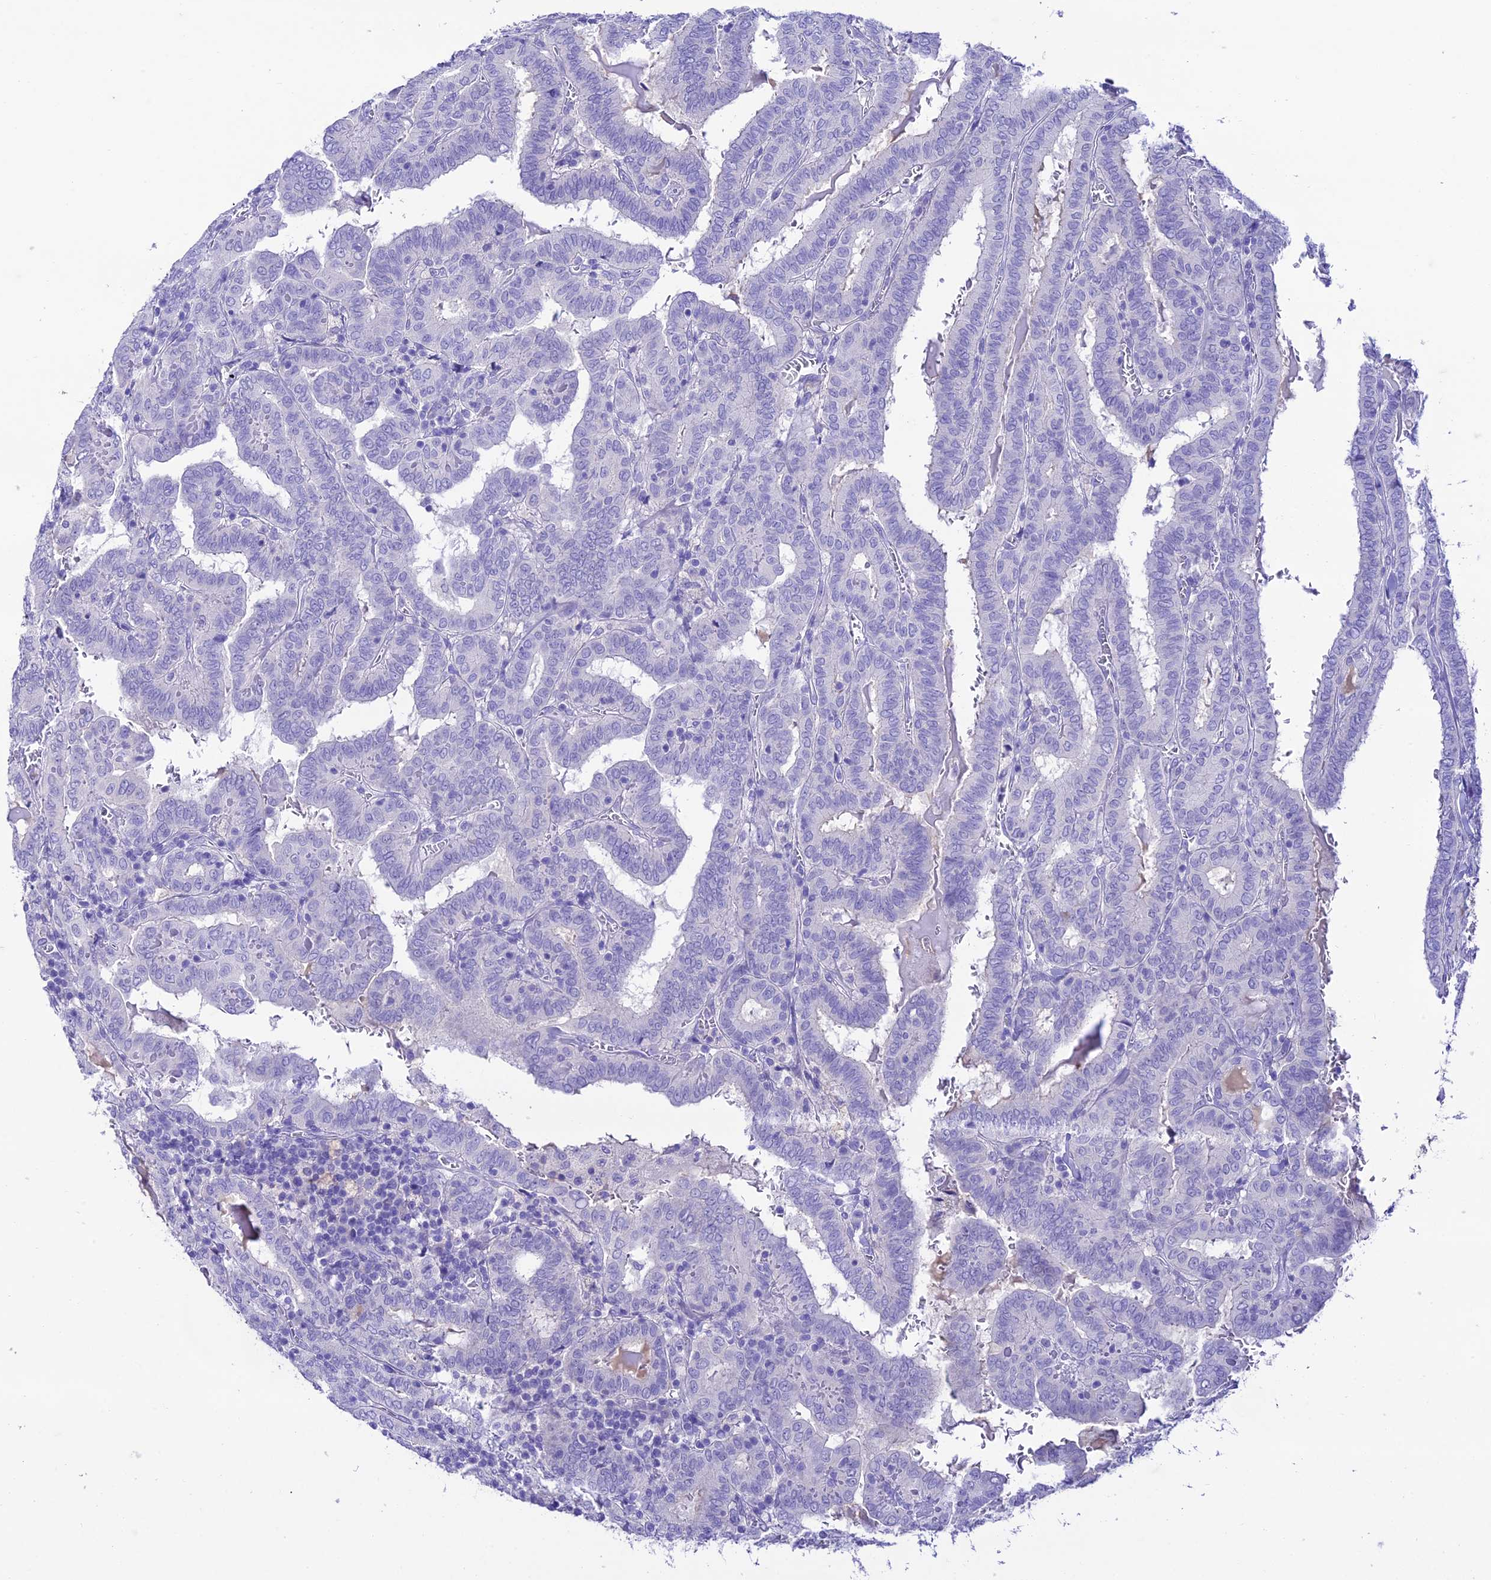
{"staining": {"intensity": "negative", "quantity": "none", "location": "none"}, "tissue": "thyroid cancer", "cell_type": "Tumor cells", "image_type": "cancer", "snomed": [{"axis": "morphology", "description": "Papillary adenocarcinoma, NOS"}, {"axis": "topography", "description": "Thyroid gland"}], "caption": "An IHC micrograph of thyroid cancer is shown. There is no staining in tumor cells of thyroid cancer.", "gene": "NLRP6", "patient": {"sex": "female", "age": 72}}